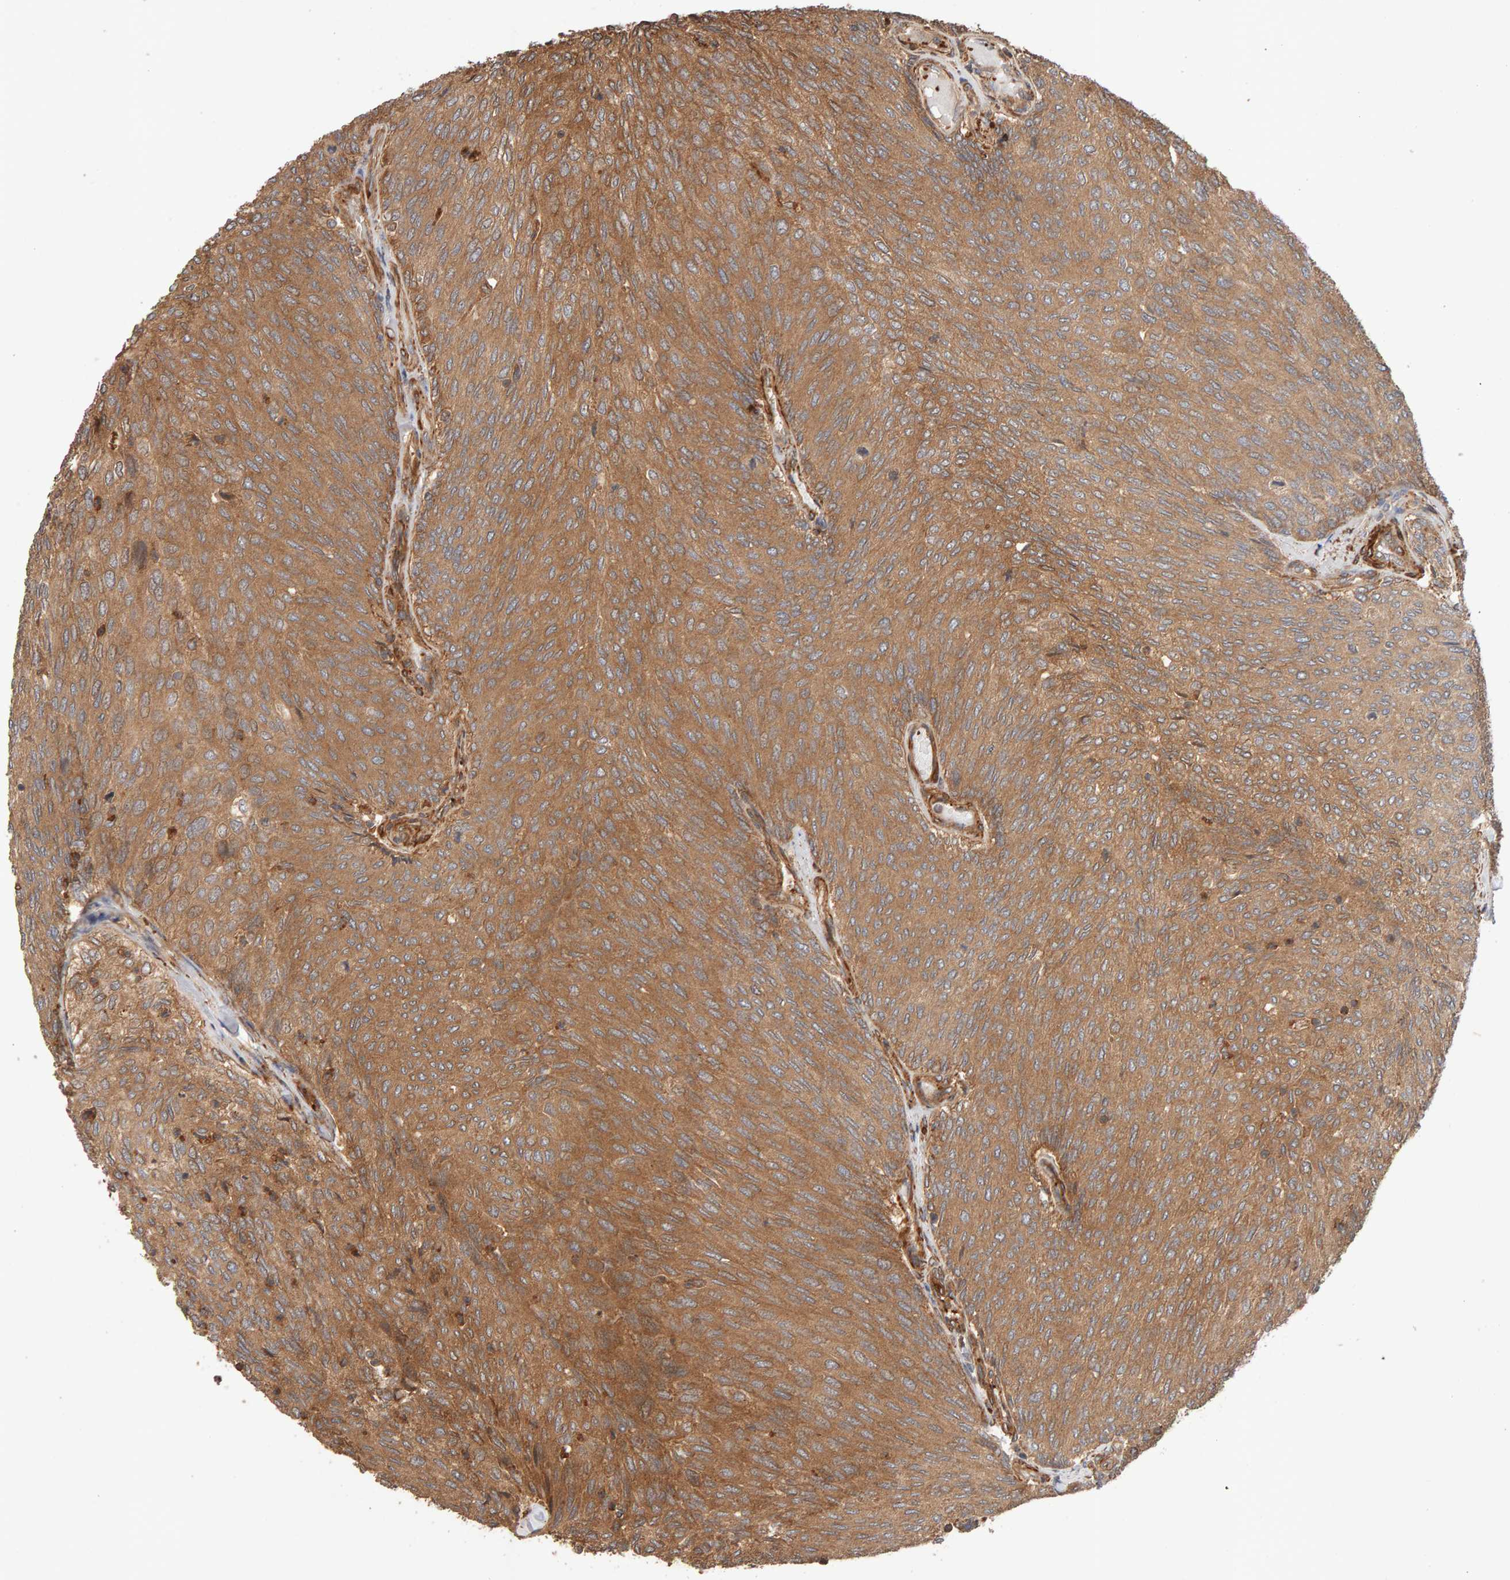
{"staining": {"intensity": "moderate", "quantity": ">75%", "location": "cytoplasmic/membranous"}, "tissue": "urothelial cancer", "cell_type": "Tumor cells", "image_type": "cancer", "snomed": [{"axis": "morphology", "description": "Urothelial carcinoma, Low grade"}, {"axis": "topography", "description": "Urinary bladder"}], "caption": "Tumor cells show medium levels of moderate cytoplasmic/membranous staining in about >75% of cells in urothelial cancer.", "gene": "SYNRG", "patient": {"sex": "female", "age": 79}}